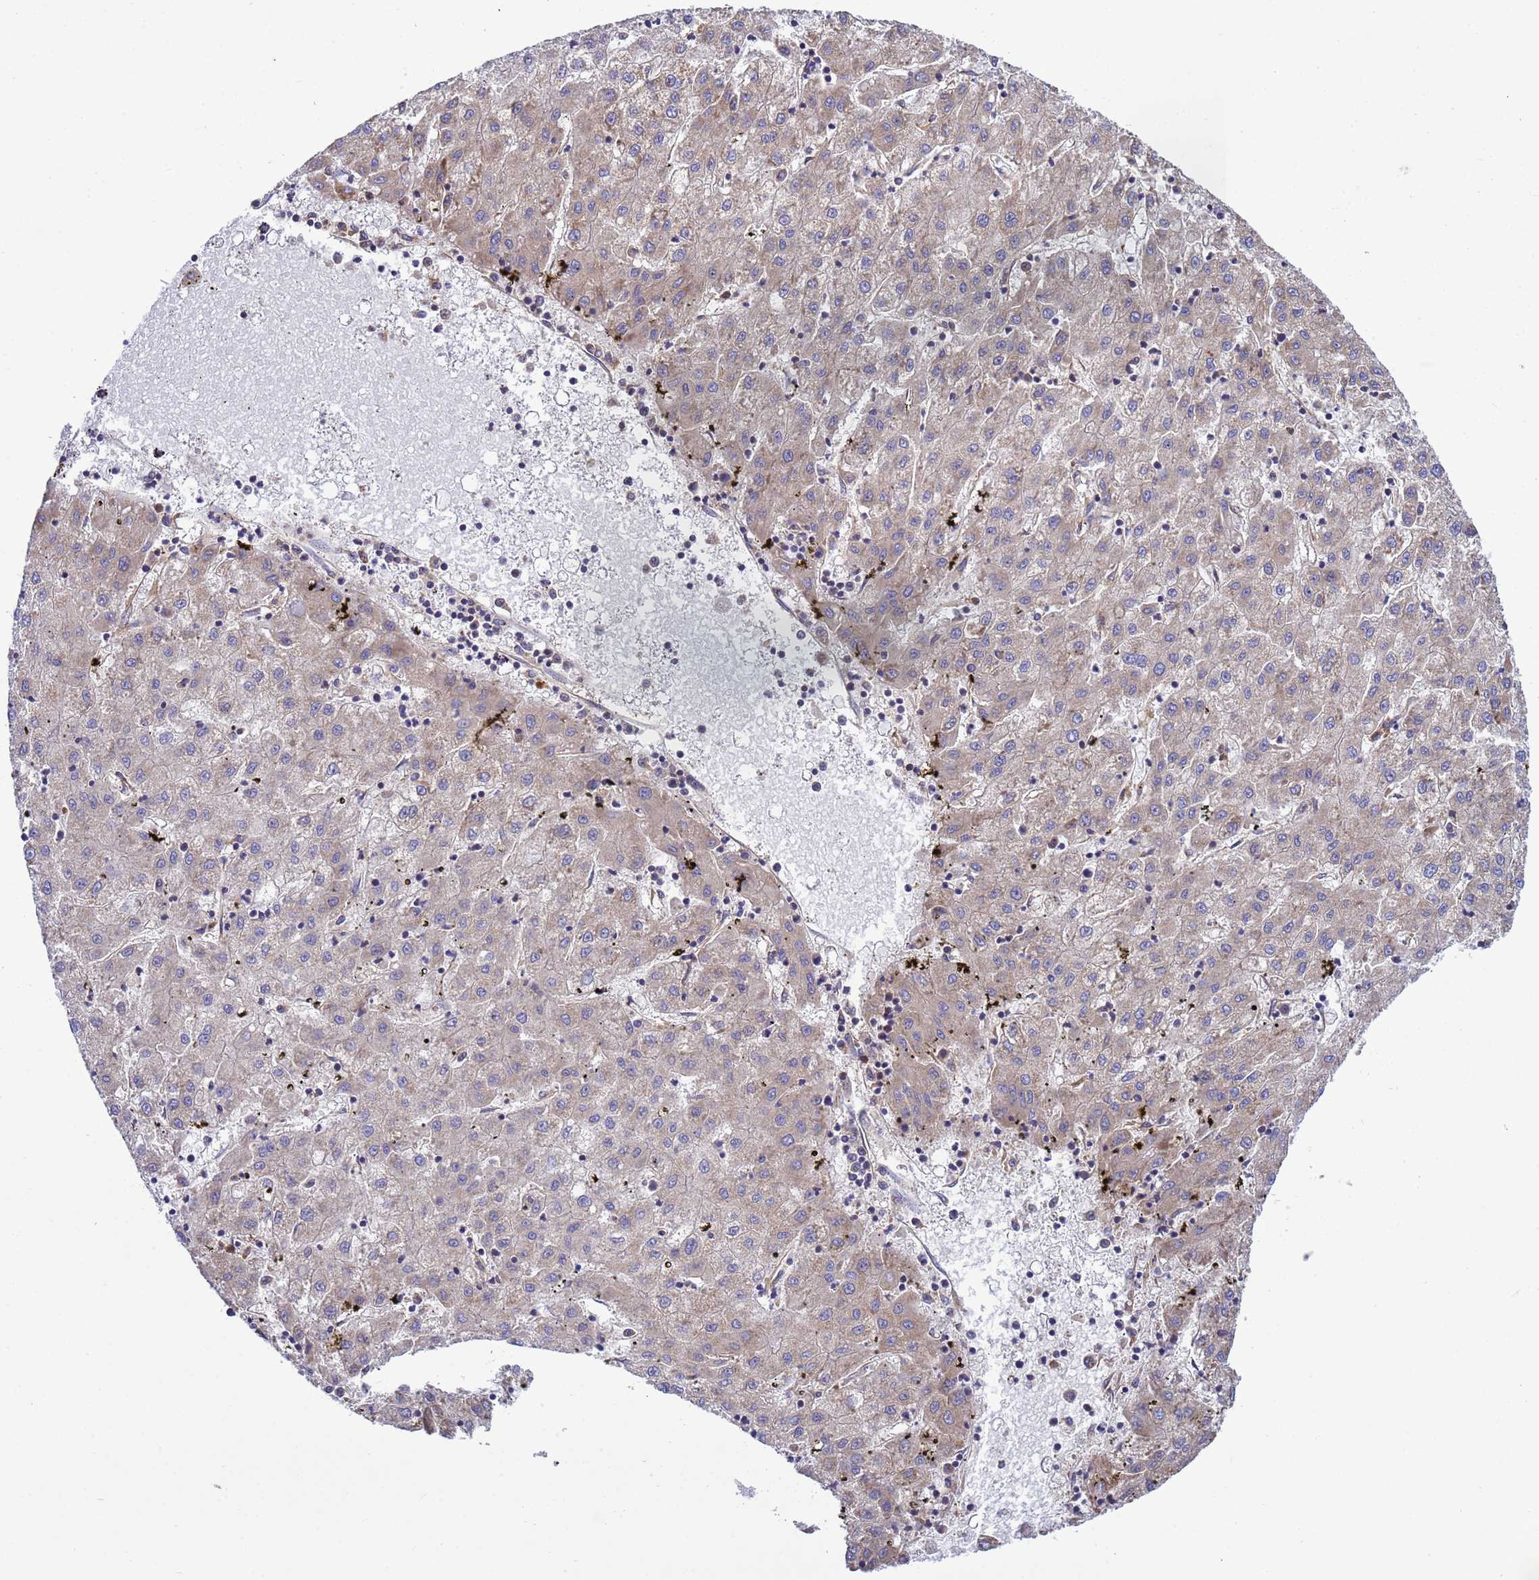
{"staining": {"intensity": "weak", "quantity": "25%-75%", "location": "cytoplasmic/membranous"}, "tissue": "liver cancer", "cell_type": "Tumor cells", "image_type": "cancer", "snomed": [{"axis": "morphology", "description": "Carcinoma, Hepatocellular, NOS"}, {"axis": "topography", "description": "Liver"}], "caption": "Immunohistochemistry (IHC) image of neoplastic tissue: human liver cancer (hepatocellular carcinoma) stained using immunohistochemistry reveals low levels of weak protein expression localized specifically in the cytoplasmic/membranous of tumor cells, appearing as a cytoplasmic/membranous brown color.", "gene": "BECN1", "patient": {"sex": "male", "age": 72}}